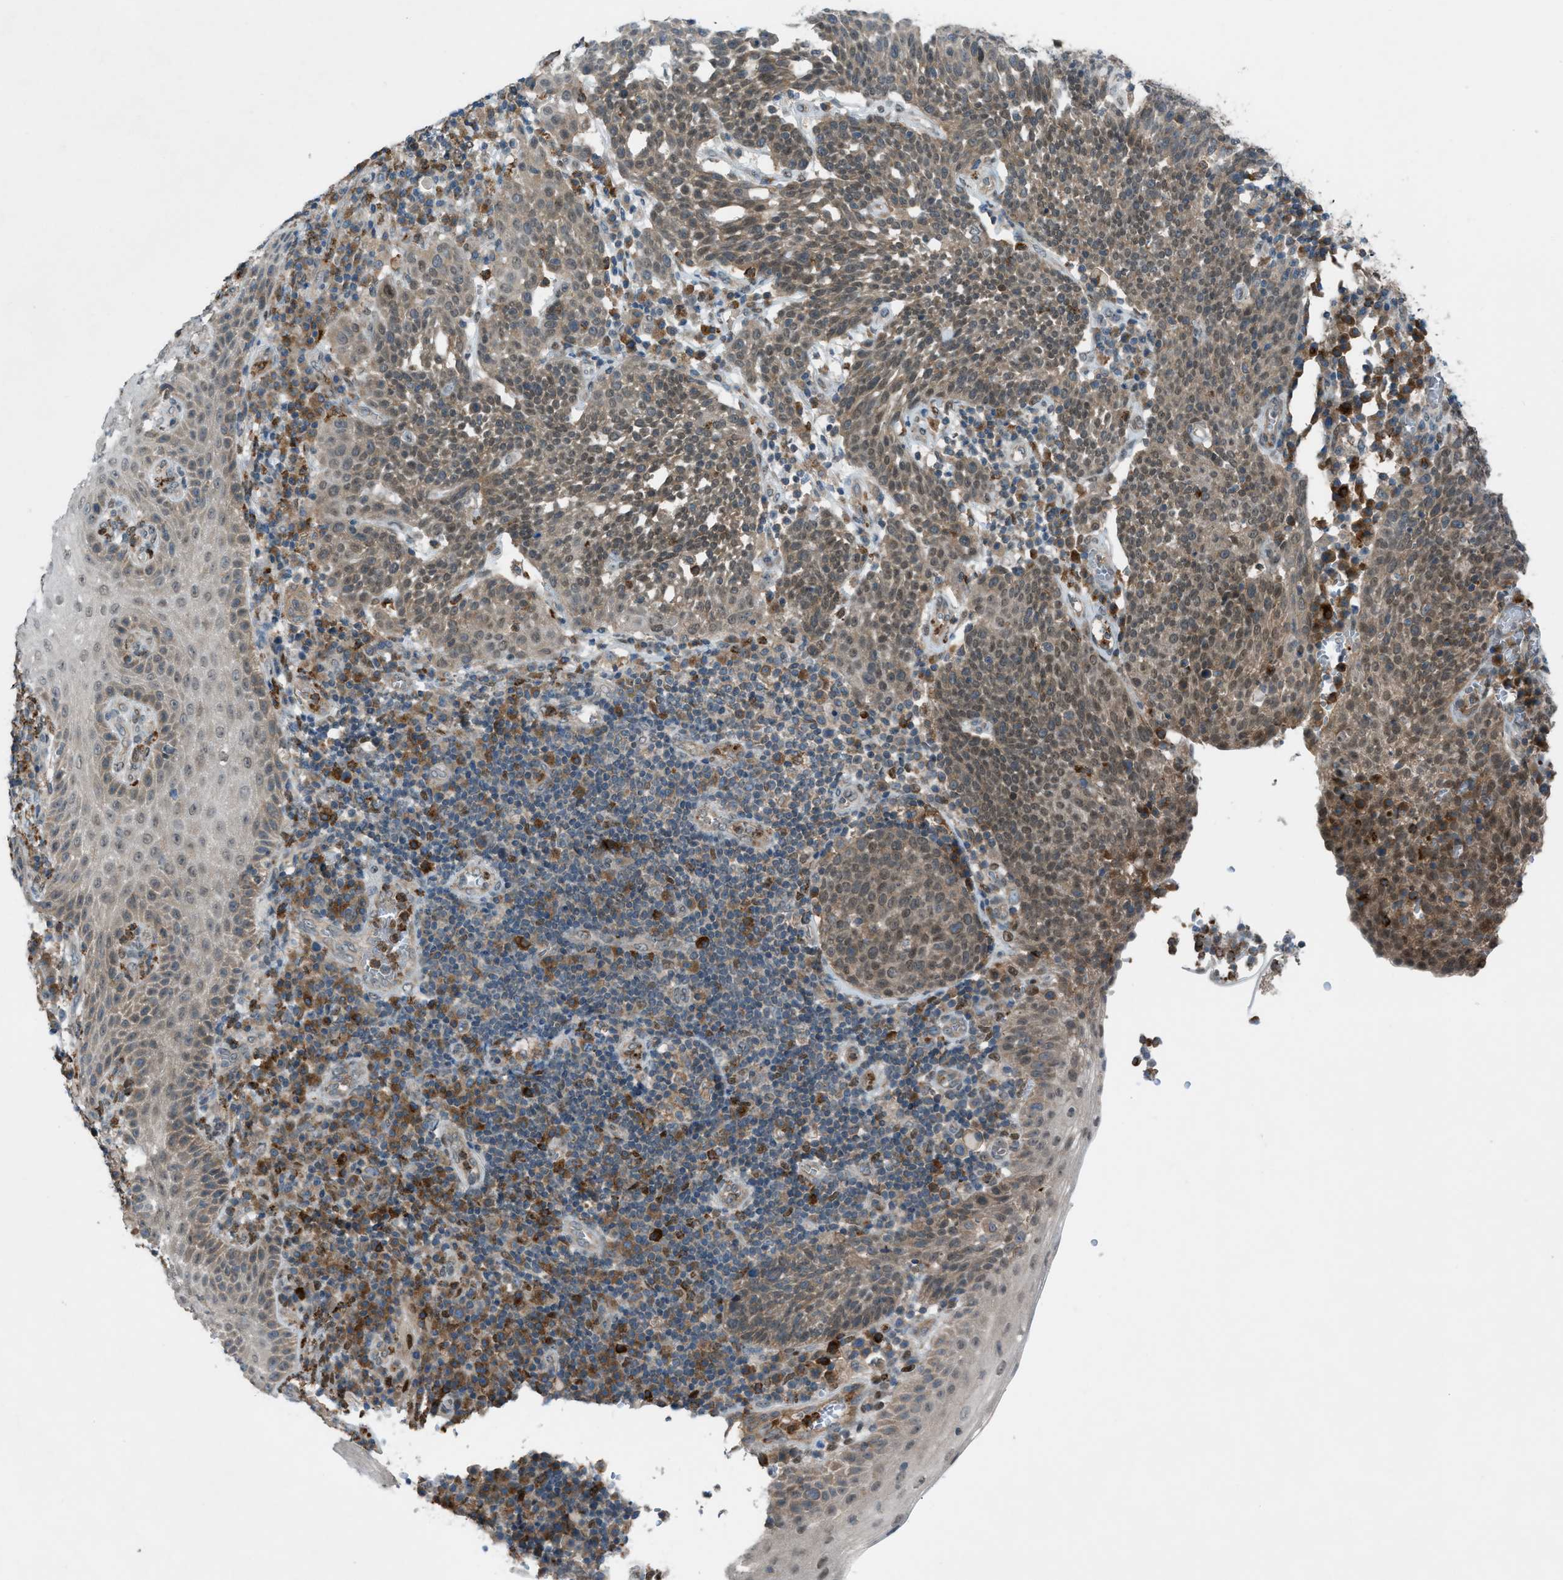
{"staining": {"intensity": "moderate", "quantity": ">75%", "location": "cytoplasmic/membranous,nuclear"}, "tissue": "cervical cancer", "cell_type": "Tumor cells", "image_type": "cancer", "snomed": [{"axis": "morphology", "description": "Squamous cell carcinoma, NOS"}, {"axis": "topography", "description": "Cervix"}], "caption": "An IHC photomicrograph of neoplastic tissue is shown. Protein staining in brown shows moderate cytoplasmic/membranous and nuclear positivity in cervical cancer within tumor cells.", "gene": "DYRK1A", "patient": {"sex": "female", "age": 34}}